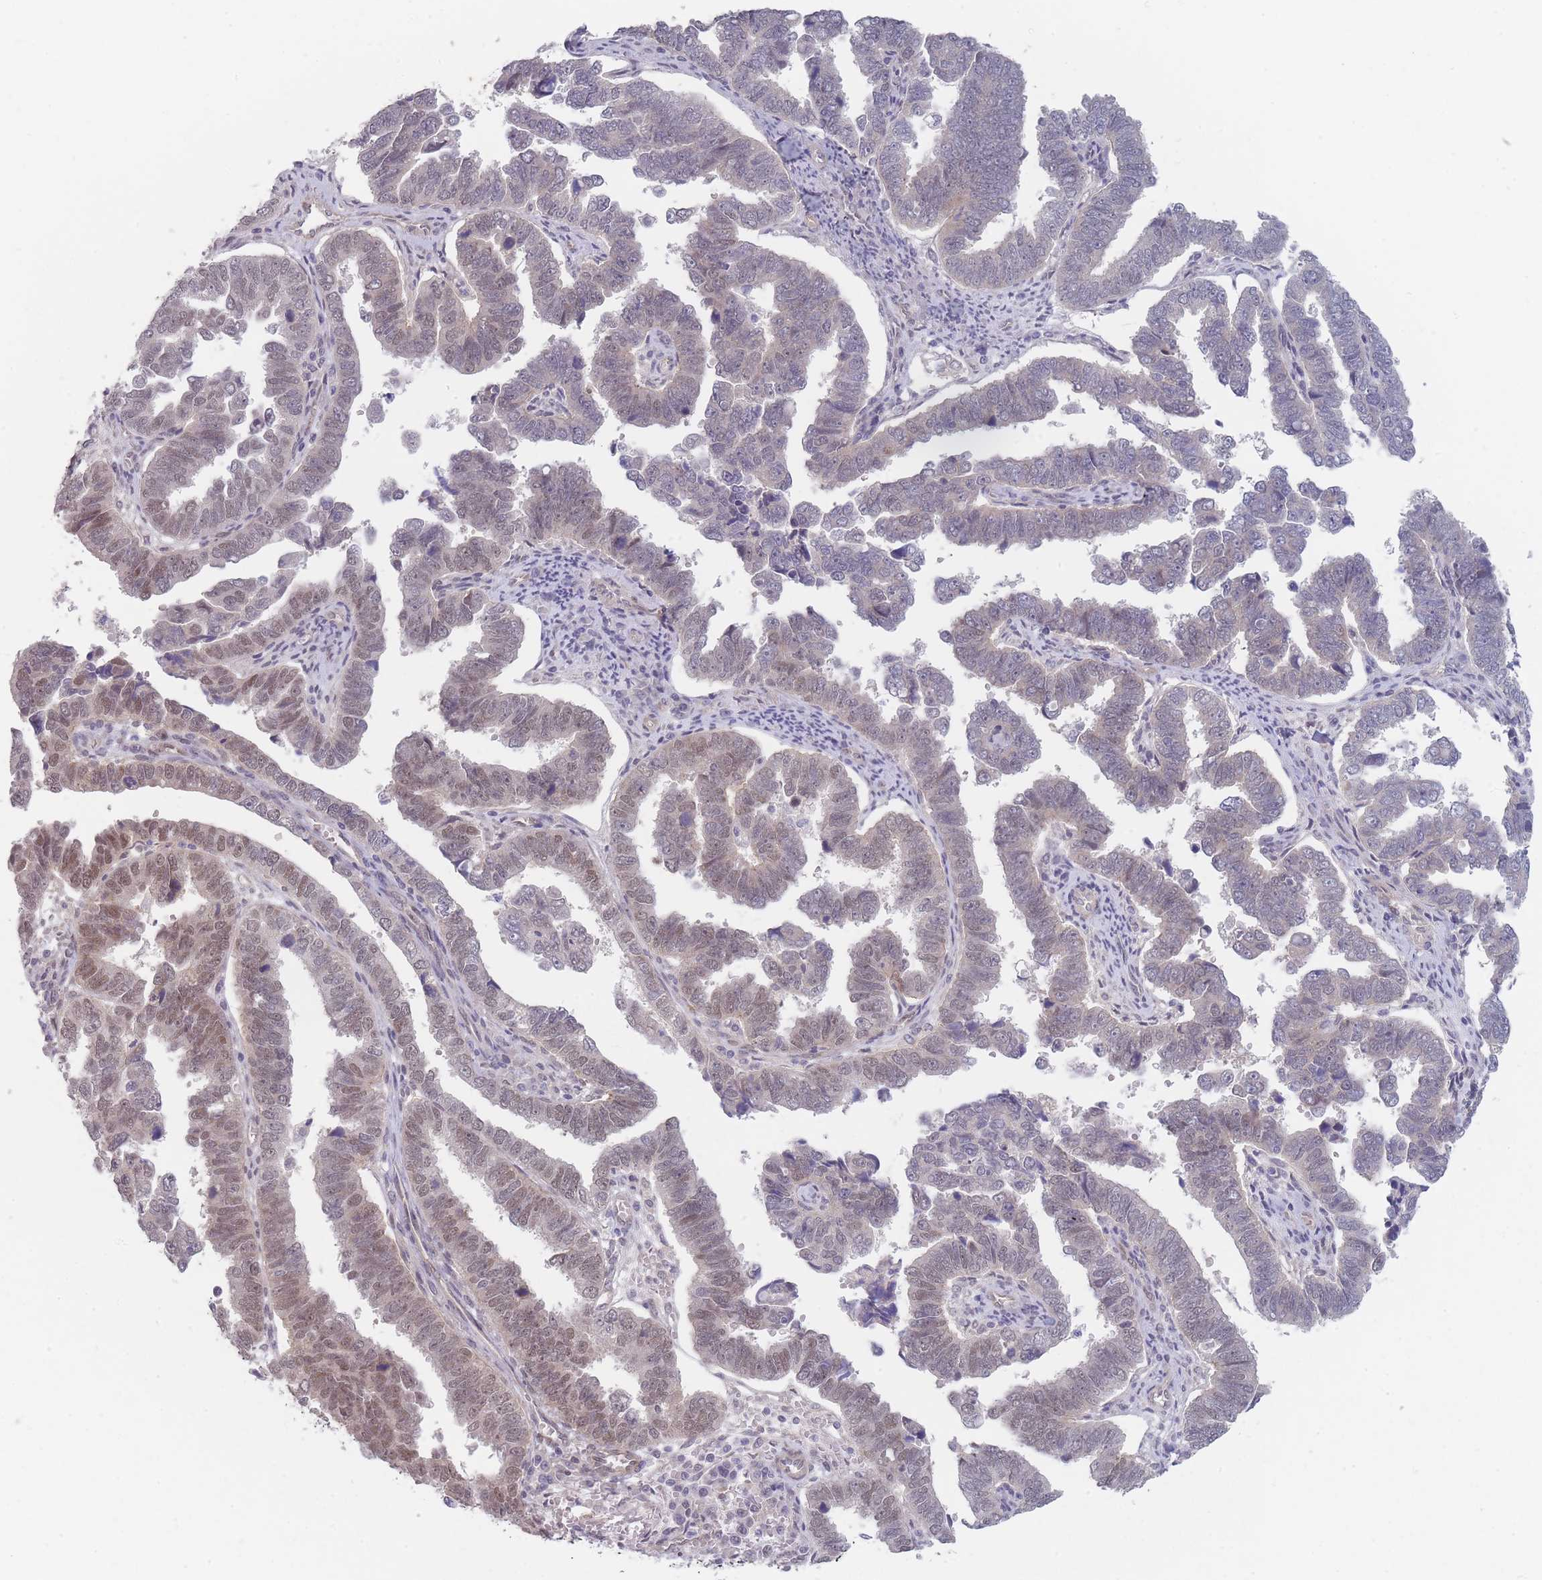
{"staining": {"intensity": "weak", "quantity": "25%-75%", "location": "nuclear"}, "tissue": "endometrial cancer", "cell_type": "Tumor cells", "image_type": "cancer", "snomed": [{"axis": "morphology", "description": "Adenocarcinoma, NOS"}, {"axis": "topography", "description": "Endometrium"}], "caption": "Weak nuclear positivity is identified in about 25%-75% of tumor cells in endometrial adenocarcinoma.", "gene": "ANKRD10", "patient": {"sex": "female", "age": 75}}